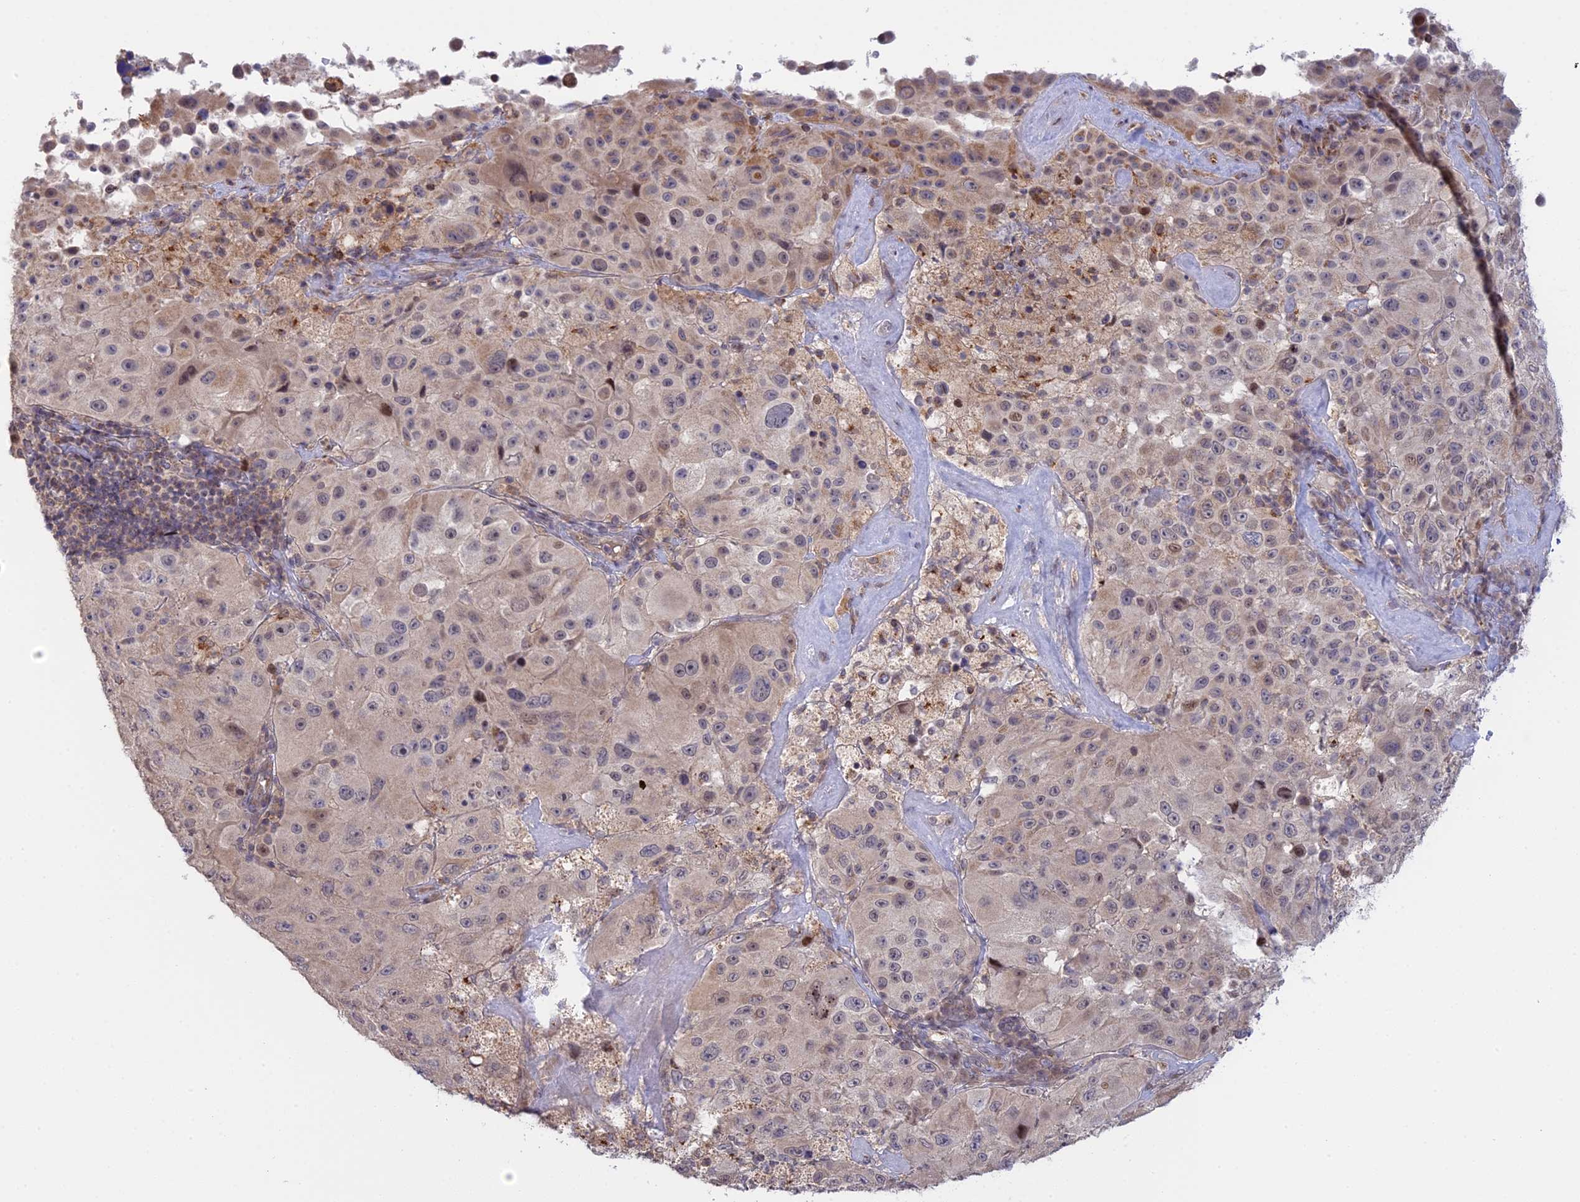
{"staining": {"intensity": "weak", "quantity": "<25%", "location": "nuclear"}, "tissue": "melanoma", "cell_type": "Tumor cells", "image_type": "cancer", "snomed": [{"axis": "morphology", "description": "Malignant melanoma, Metastatic site"}, {"axis": "topography", "description": "Lymph node"}], "caption": "Tumor cells are negative for protein expression in human melanoma.", "gene": "GSKIP", "patient": {"sex": "male", "age": 62}}